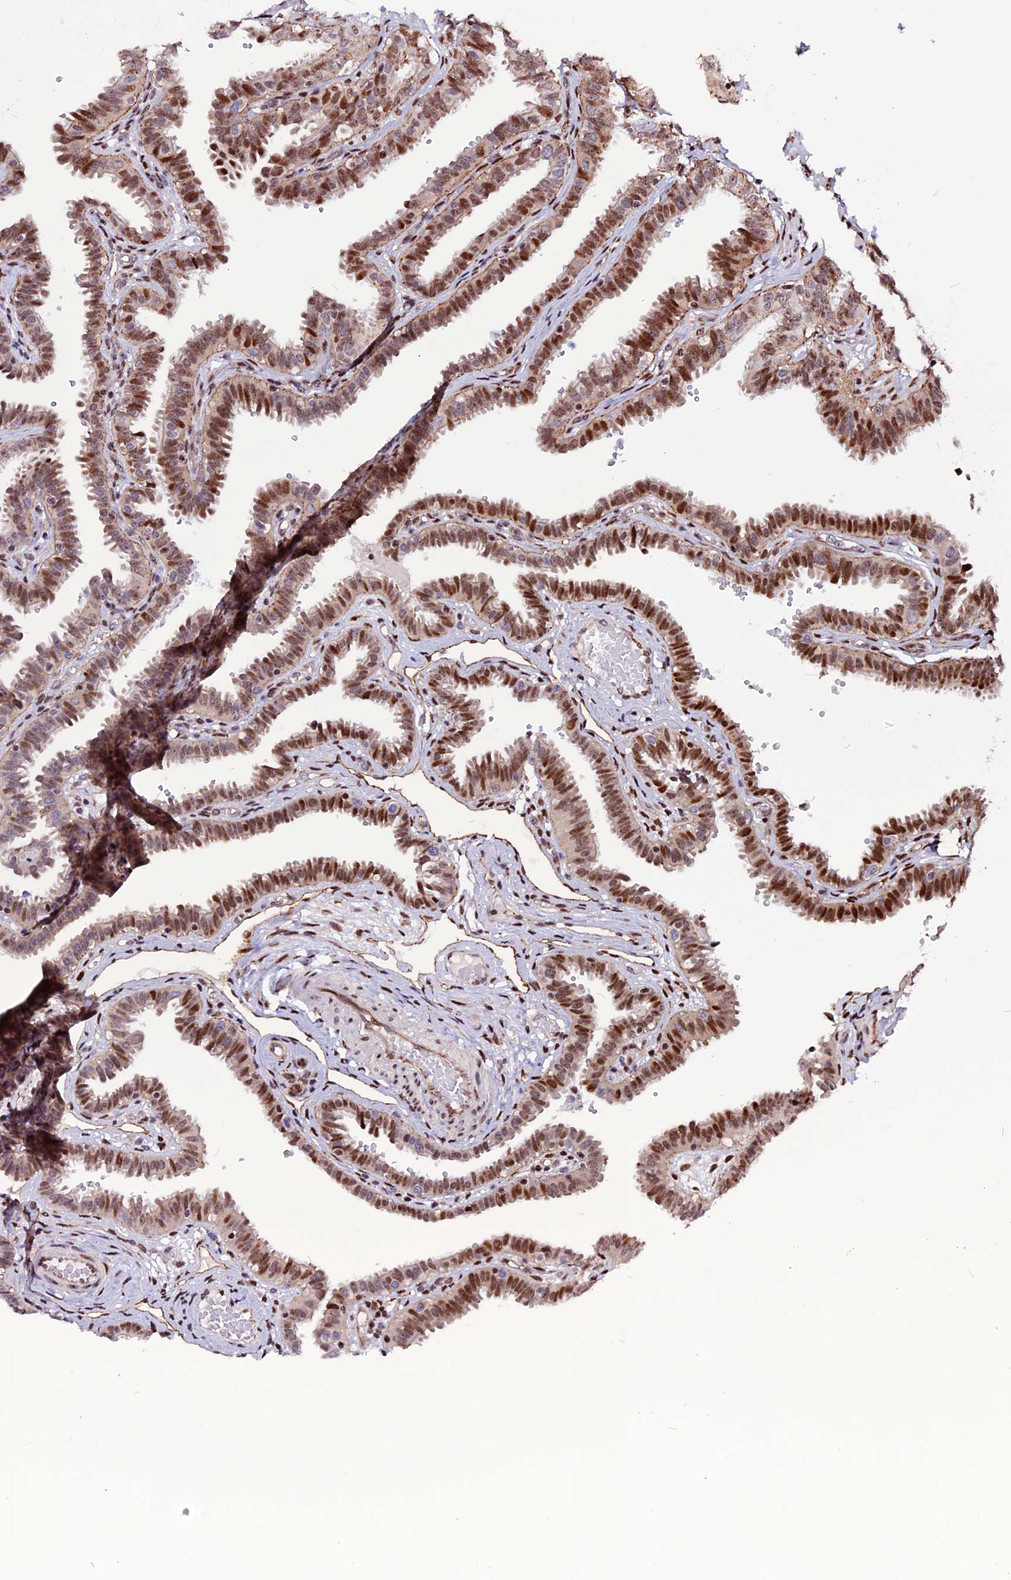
{"staining": {"intensity": "moderate", "quantity": ">75%", "location": "nuclear"}, "tissue": "fallopian tube", "cell_type": "Glandular cells", "image_type": "normal", "snomed": [{"axis": "morphology", "description": "Normal tissue, NOS"}, {"axis": "topography", "description": "Fallopian tube"}], "caption": "Immunohistochemistry micrograph of benign fallopian tube stained for a protein (brown), which exhibits medium levels of moderate nuclear expression in approximately >75% of glandular cells.", "gene": "RINL", "patient": {"sex": "female", "age": 37}}